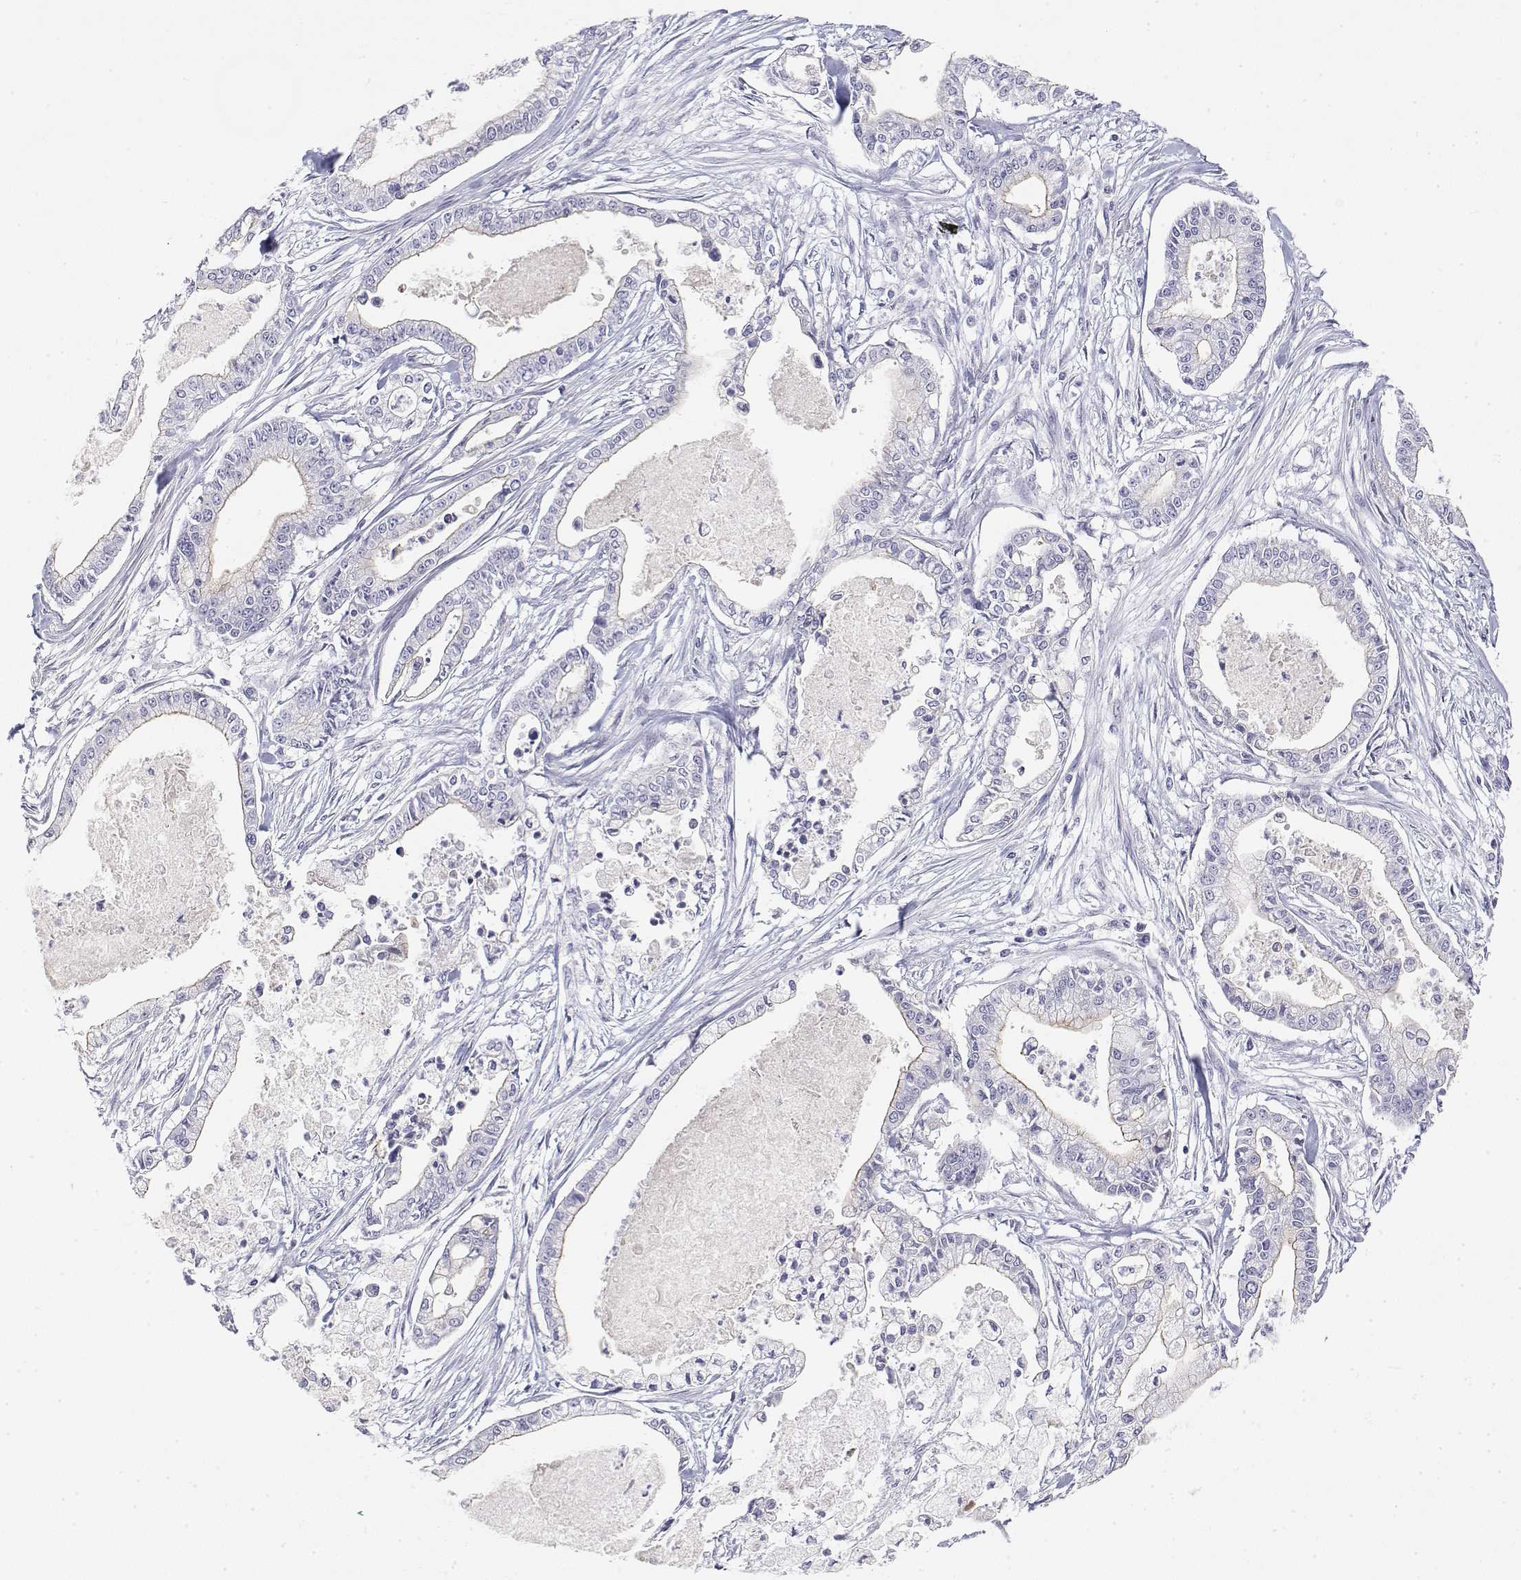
{"staining": {"intensity": "negative", "quantity": "none", "location": "none"}, "tissue": "pancreatic cancer", "cell_type": "Tumor cells", "image_type": "cancer", "snomed": [{"axis": "morphology", "description": "Adenocarcinoma, NOS"}, {"axis": "topography", "description": "Pancreas"}], "caption": "Human pancreatic adenocarcinoma stained for a protein using IHC displays no expression in tumor cells.", "gene": "MISP", "patient": {"sex": "female", "age": 65}}